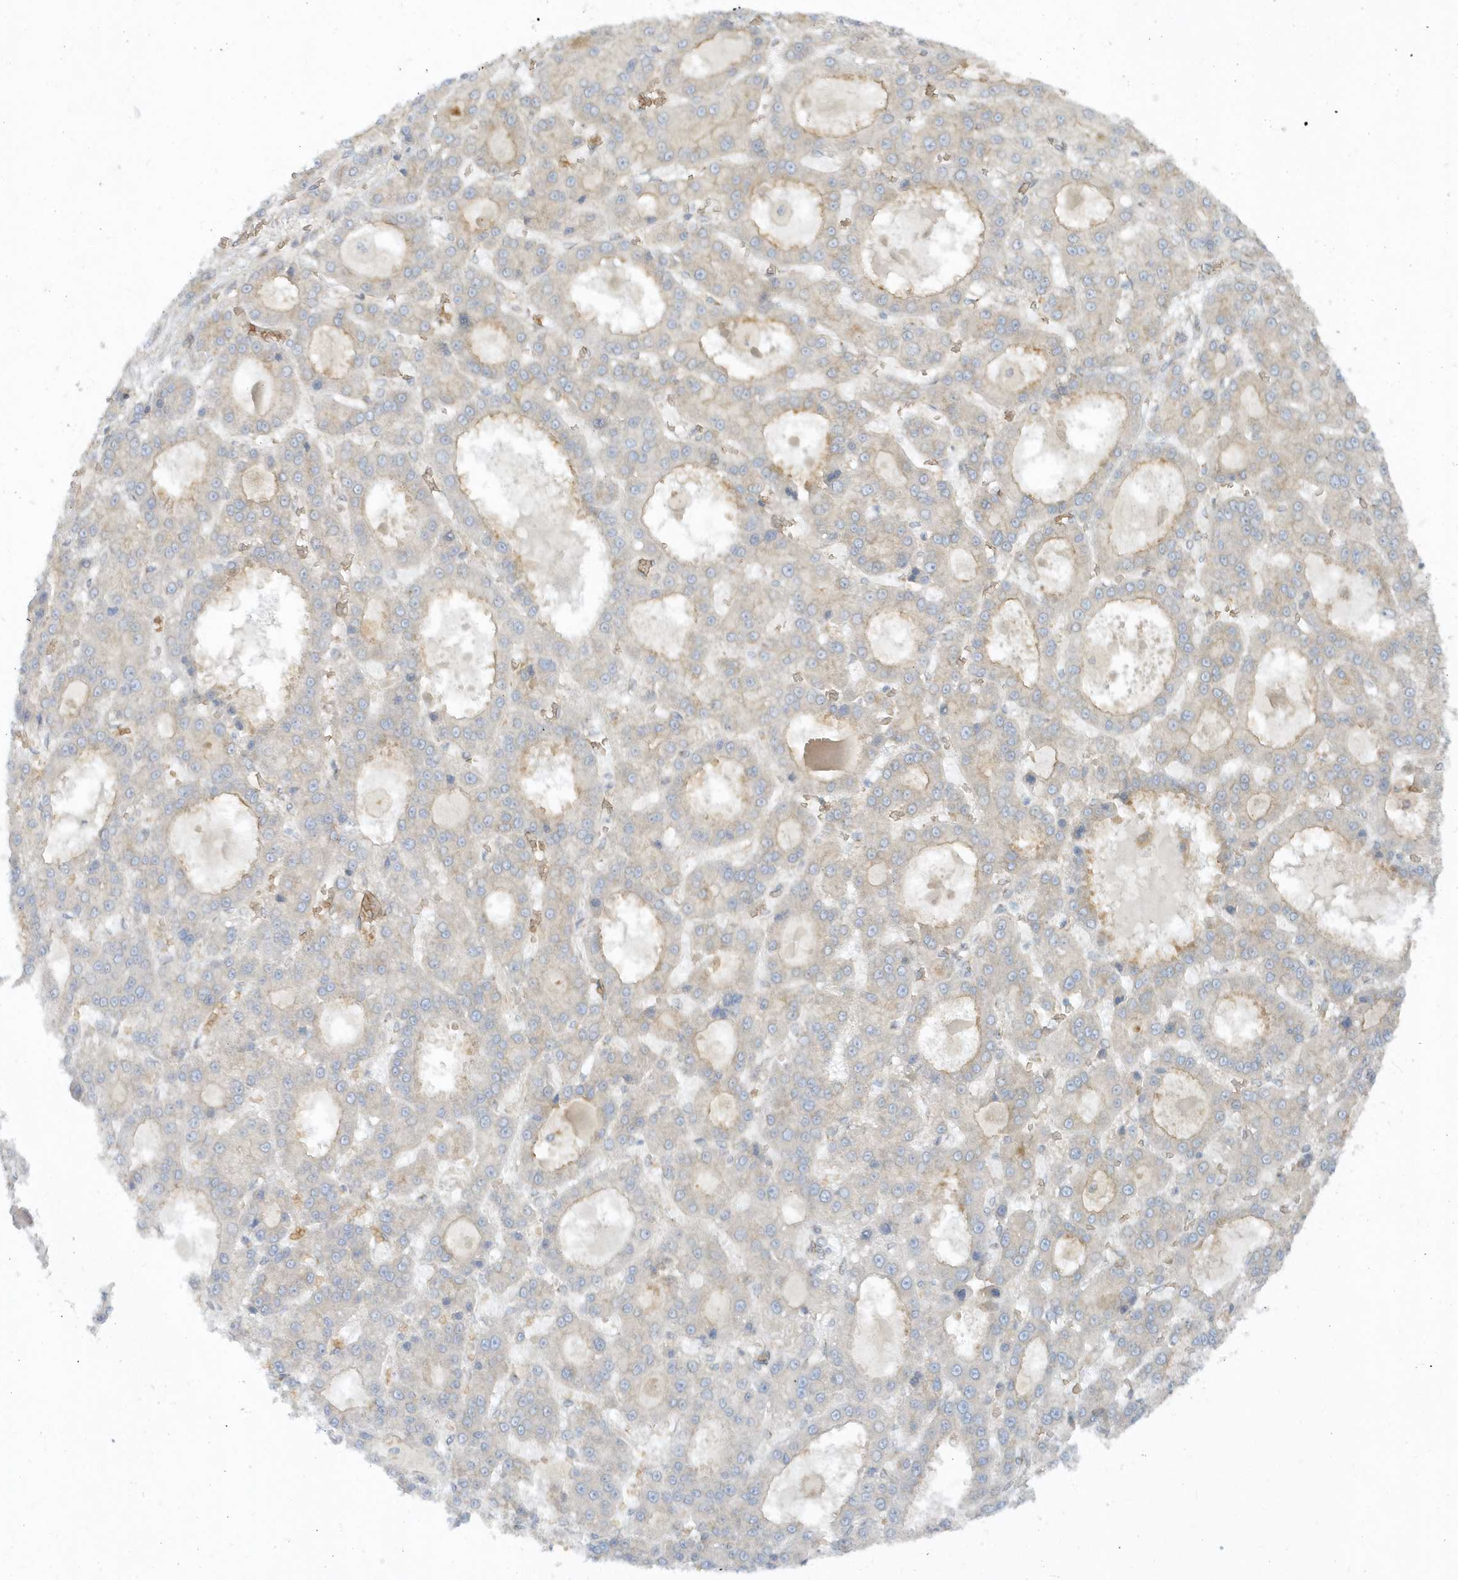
{"staining": {"intensity": "weak", "quantity": "25%-75%", "location": "cytoplasmic/membranous"}, "tissue": "liver cancer", "cell_type": "Tumor cells", "image_type": "cancer", "snomed": [{"axis": "morphology", "description": "Carcinoma, Hepatocellular, NOS"}, {"axis": "topography", "description": "Liver"}], "caption": "Weak cytoplasmic/membranous positivity is appreciated in about 25%-75% of tumor cells in liver hepatocellular carcinoma.", "gene": "RPP40", "patient": {"sex": "male", "age": 70}}